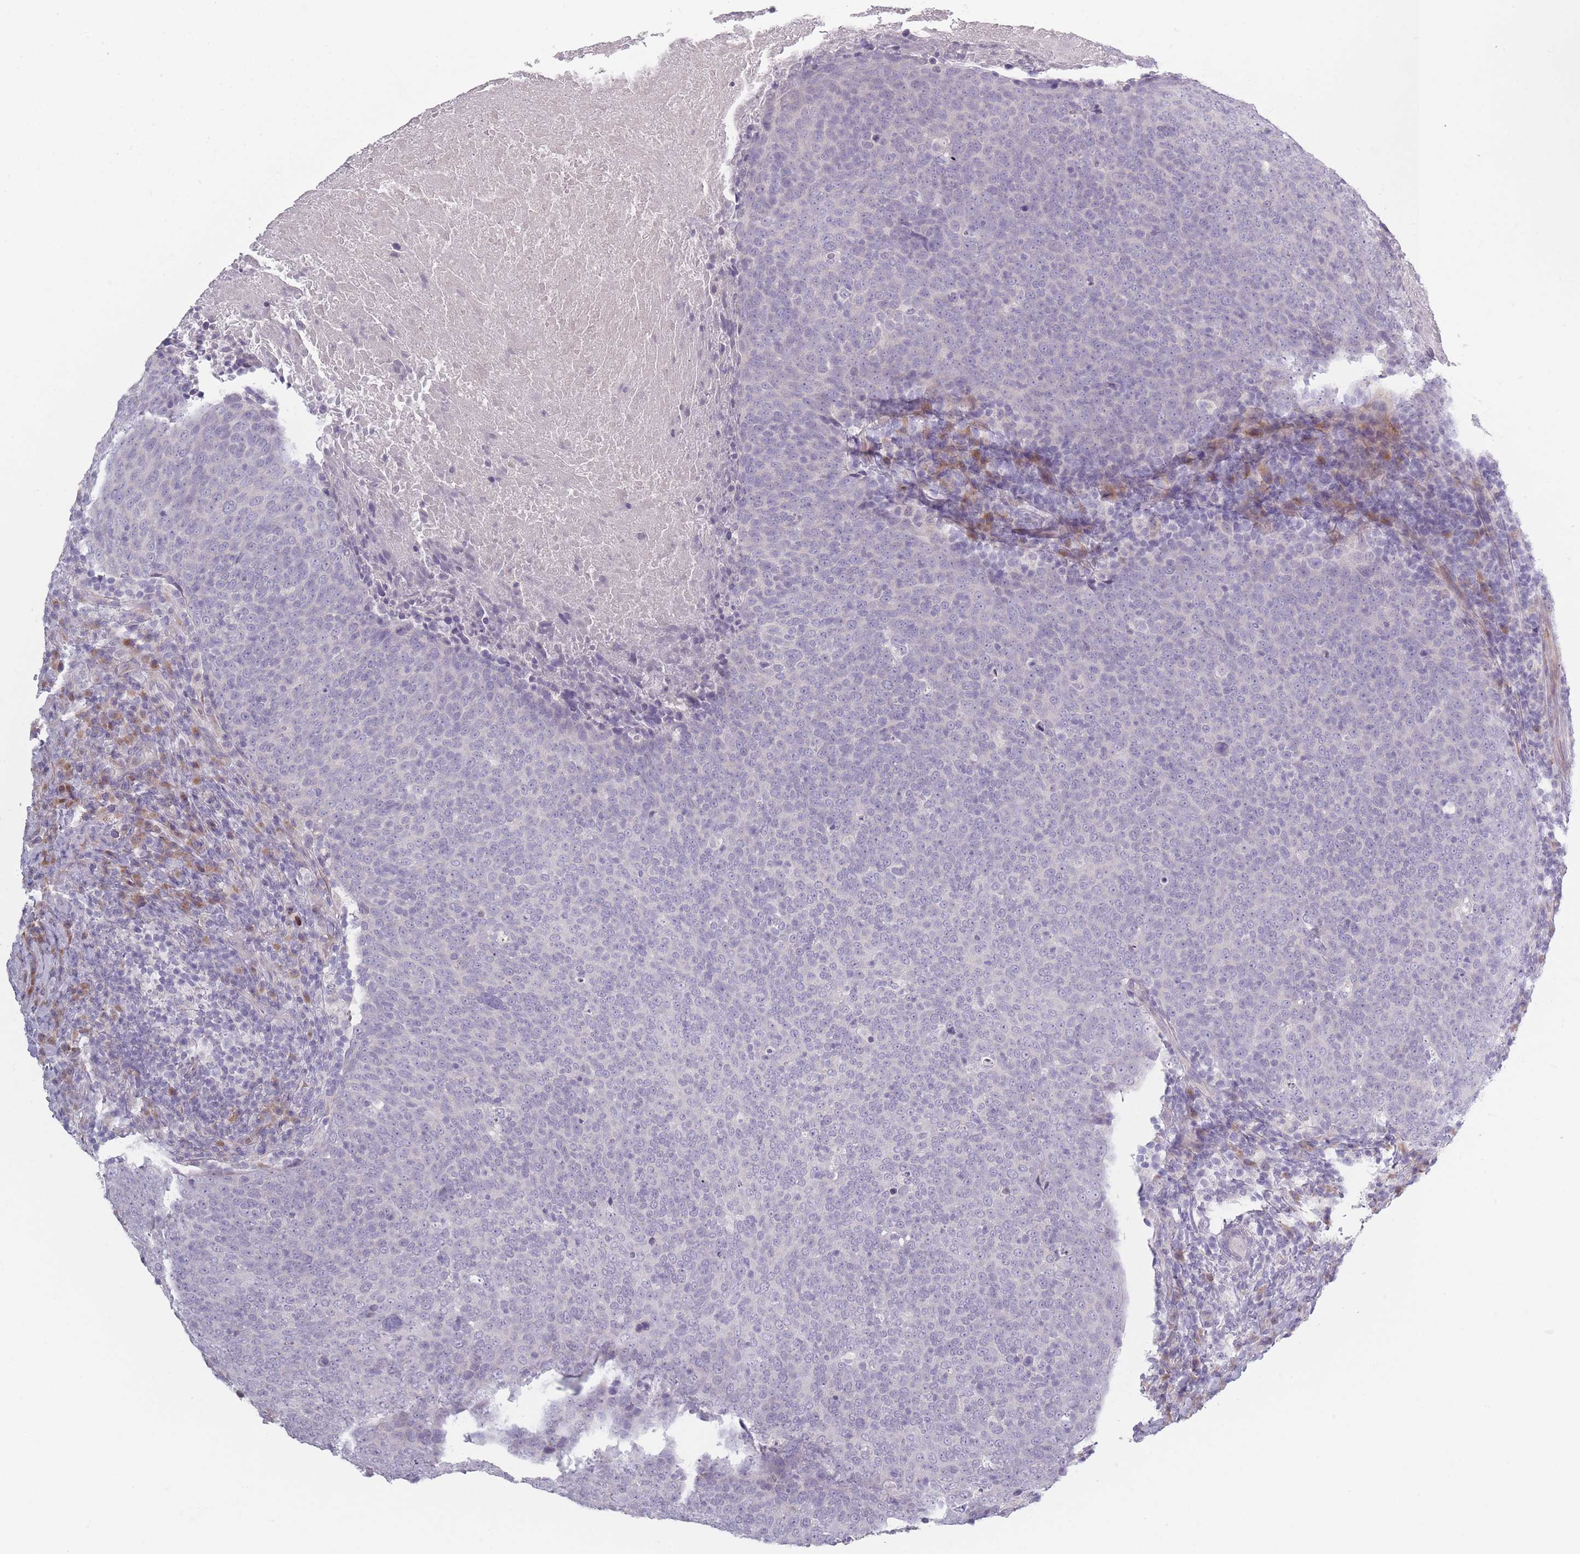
{"staining": {"intensity": "negative", "quantity": "none", "location": "none"}, "tissue": "head and neck cancer", "cell_type": "Tumor cells", "image_type": "cancer", "snomed": [{"axis": "morphology", "description": "Squamous cell carcinoma, NOS"}, {"axis": "morphology", "description": "Squamous cell carcinoma, metastatic, NOS"}, {"axis": "topography", "description": "Lymph node"}, {"axis": "topography", "description": "Head-Neck"}], "caption": "This histopathology image is of metastatic squamous cell carcinoma (head and neck) stained with immunohistochemistry (IHC) to label a protein in brown with the nuclei are counter-stained blue. There is no positivity in tumor cells. (DAB (3,3'-diaminobenzidine) immunohistochemistry (IHC), high magnification).", "gene": "RASL10B", "patient": {"sex": "male", "age": 62}}